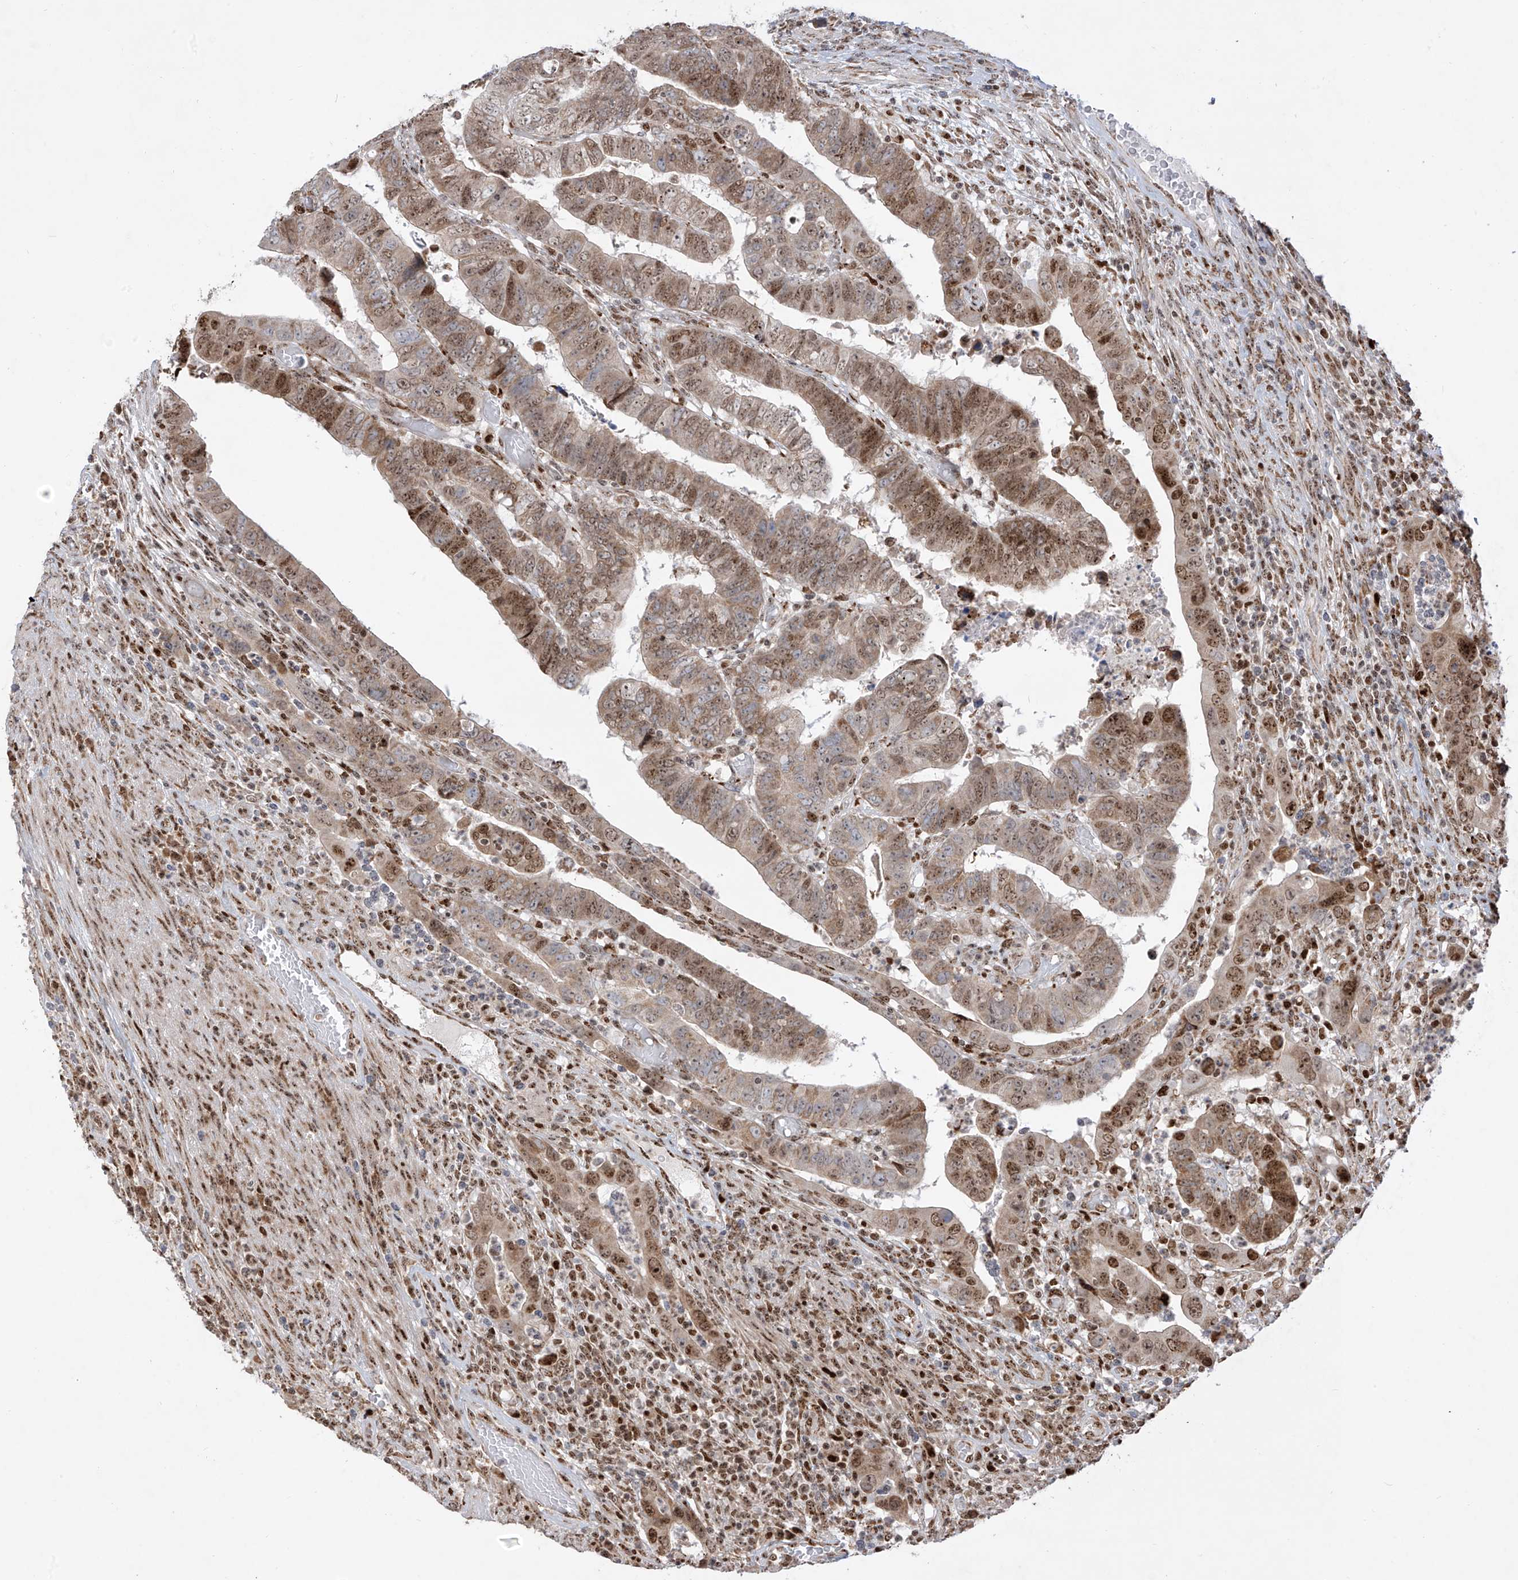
{"staining": {"intensity": "moderate", "quantity": ">75%", "location": "cytoplasmic/membranous,nuclear"}, "tissue": "colorectal cancer", "cell_type": "Tumor cells", "image_type": "cancer", "snomed": [{"axis": "morphology", "description": "Normal tissue, NOS"}, {"axis": "morphology", "description": "Adenocarcinoma, NOS"}, {"axis": "topography", "description": "Rectum"}], "caption": "DAB immunohistochemical staining of colorectal cancer (adenocarcinoma) demonstrates moderate cytoplasmic/membranous and nuclear protein positivity in approximately >75% of tumor cells.", "gene": "ZBTB8A", "patient": {"sex": "female", "age": 65}}